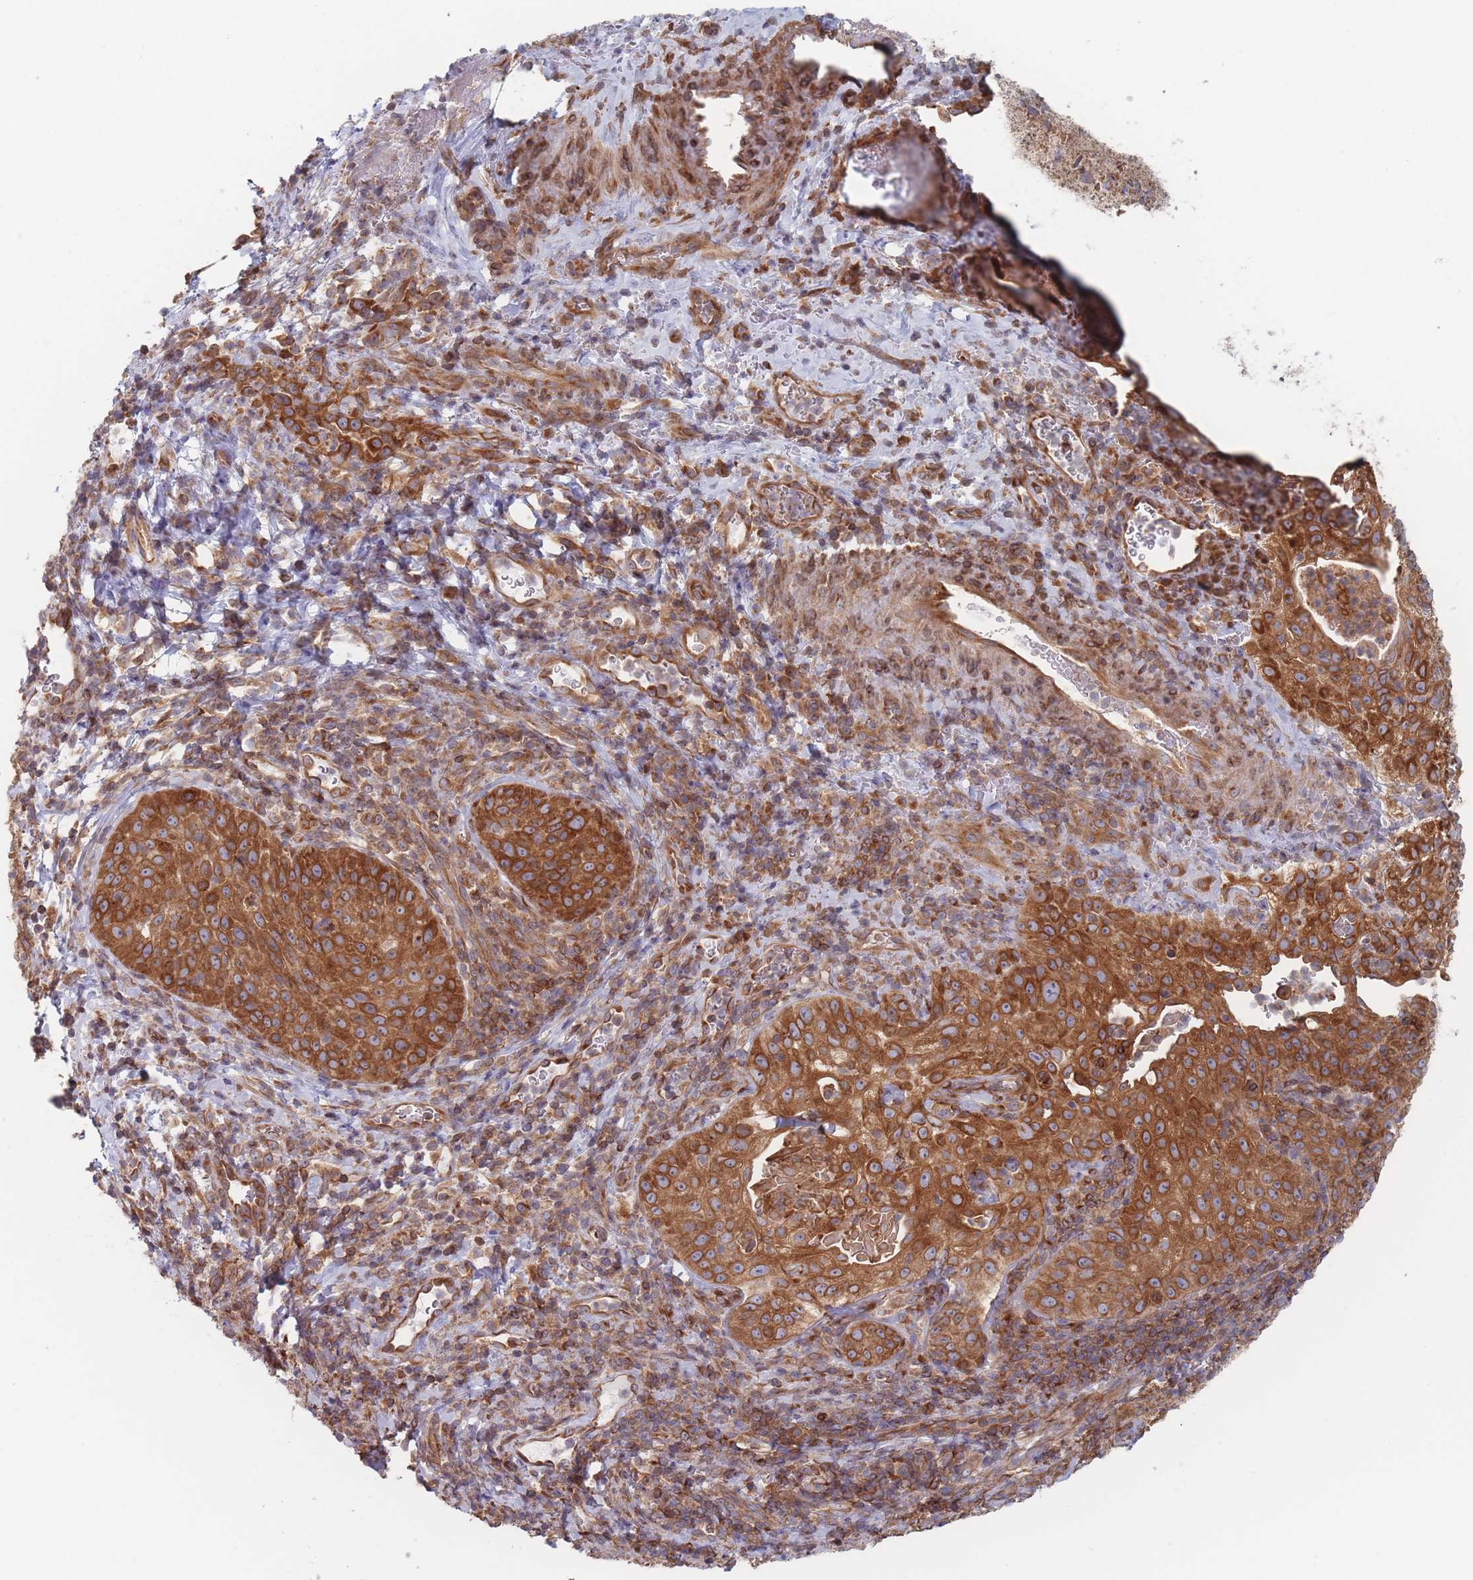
{"staining": {"intensity": "strong", "quantity": ">75%", "location": "cytoplasmic/membranous"}, "tissue": "cervical cancer", "cell_type": "Tumor cells", "image_type": "cancer", "snomed": [{"axis": "morphology", "description": "Squamous cell carcinoma, NOS"}, {"axis": "topography", "description": "Cervix"}], "caption": "Immunohistochemical staining of human cervical cancer shows strong cytoplasmic/membranous protein expression in approximately >75% of tumor cells. (brown staining indicates protein expression, while blue staining denotes nuclei).", "gene": "KDSR", "patient": {"sex": "female", "age": 52}}